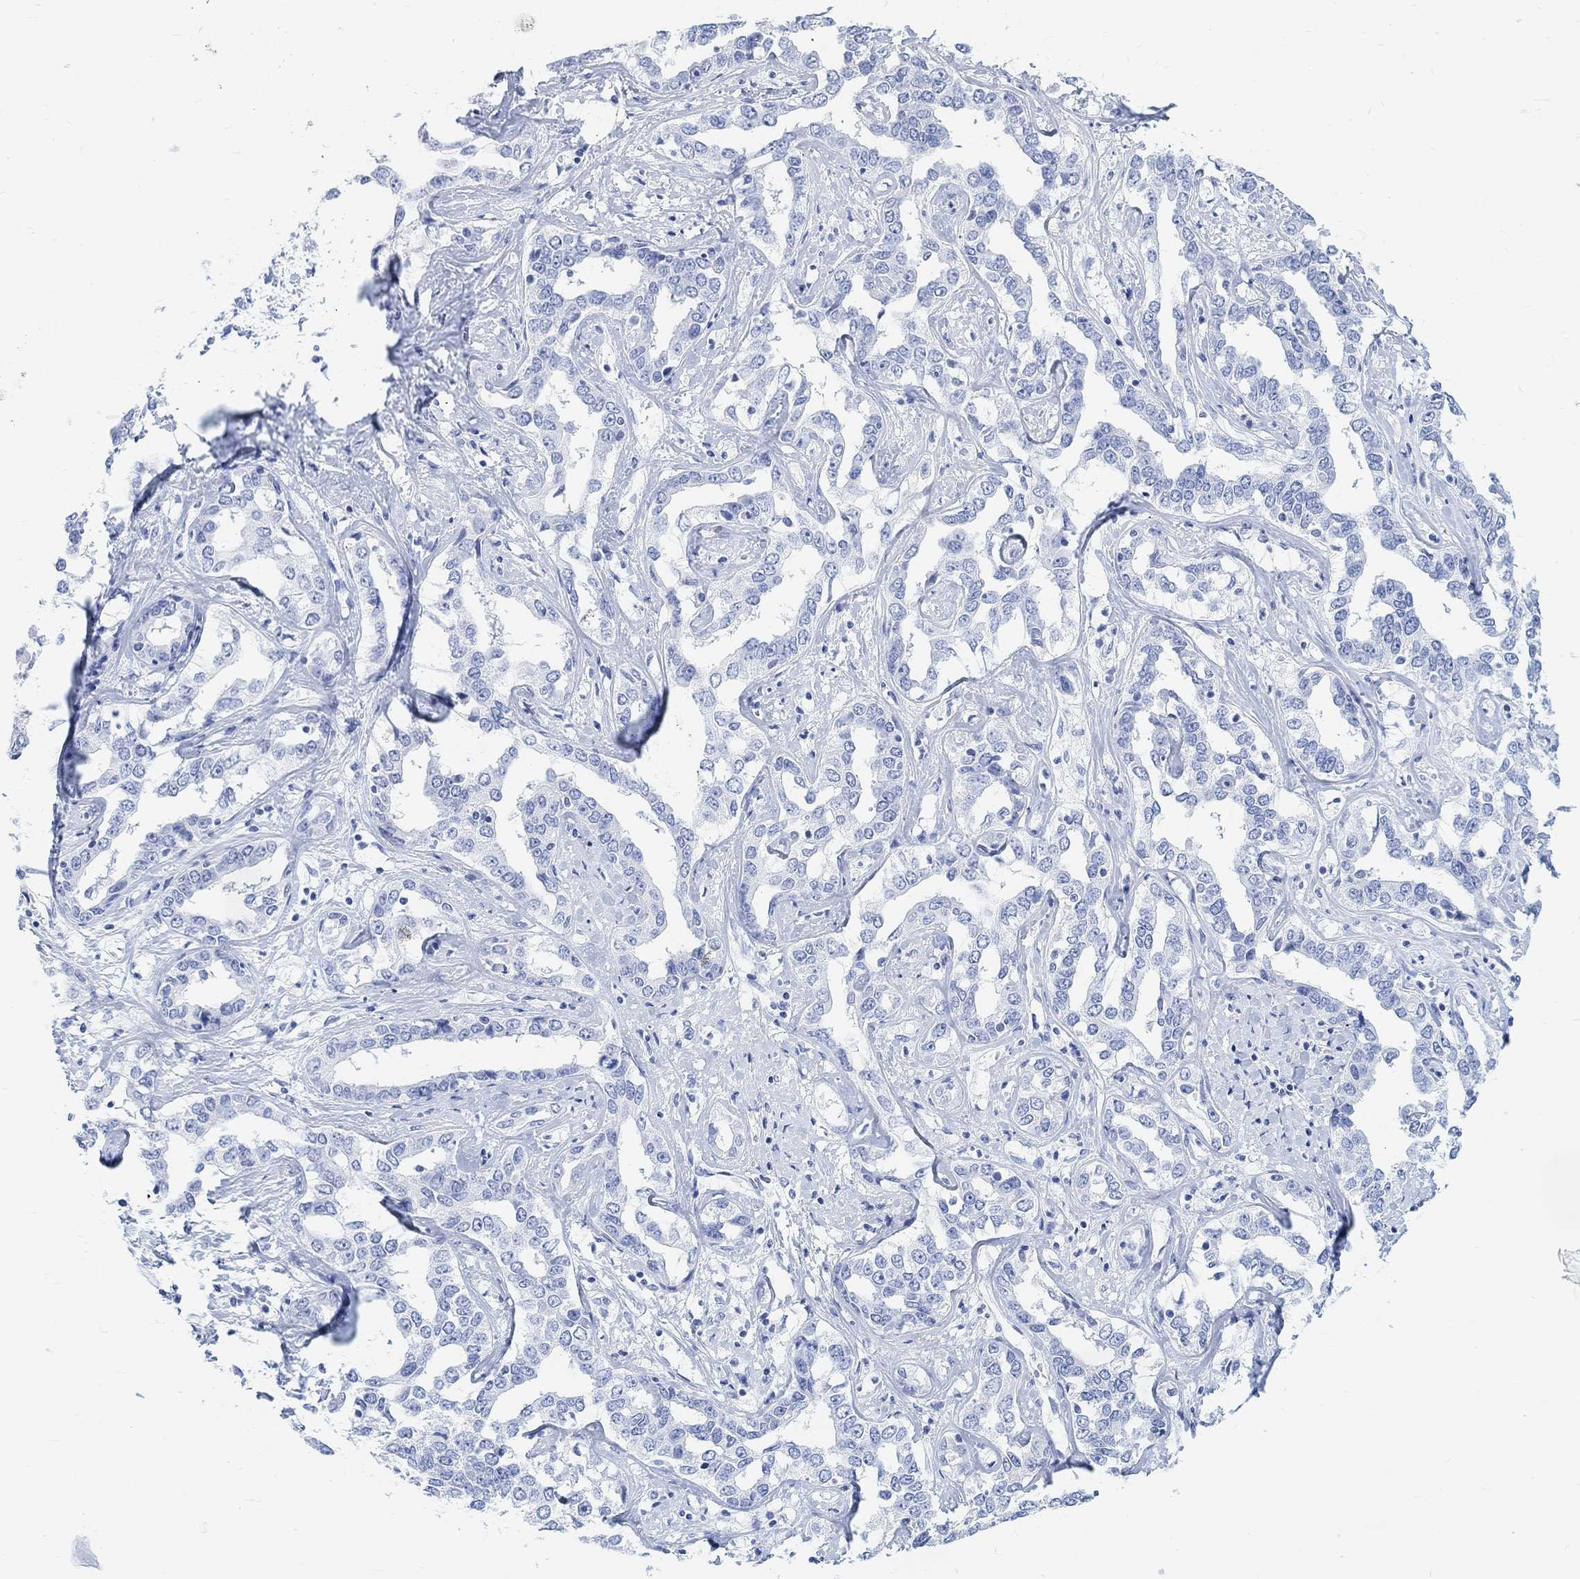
{"staining": {"intensity": "negative", "quantity": "none", "location": "none"}, "tissue": "liver cancer", "cell_type": "Tumor cells", "image_type": "cancer", "snomed": [{"axis": "morphology", "description": "Cholangiocarcinoma"}, {"axis": "topography", "description": "Liver"}], "caption": "An IHC photomicrograph of liver cancer (cholangiocarcinoma) is shown. There is no staining in tumor cells of liver cancer (cholangiocarcinoma).", "gene": "ENO4", "patient": {"sex": "male", "age": 59}}